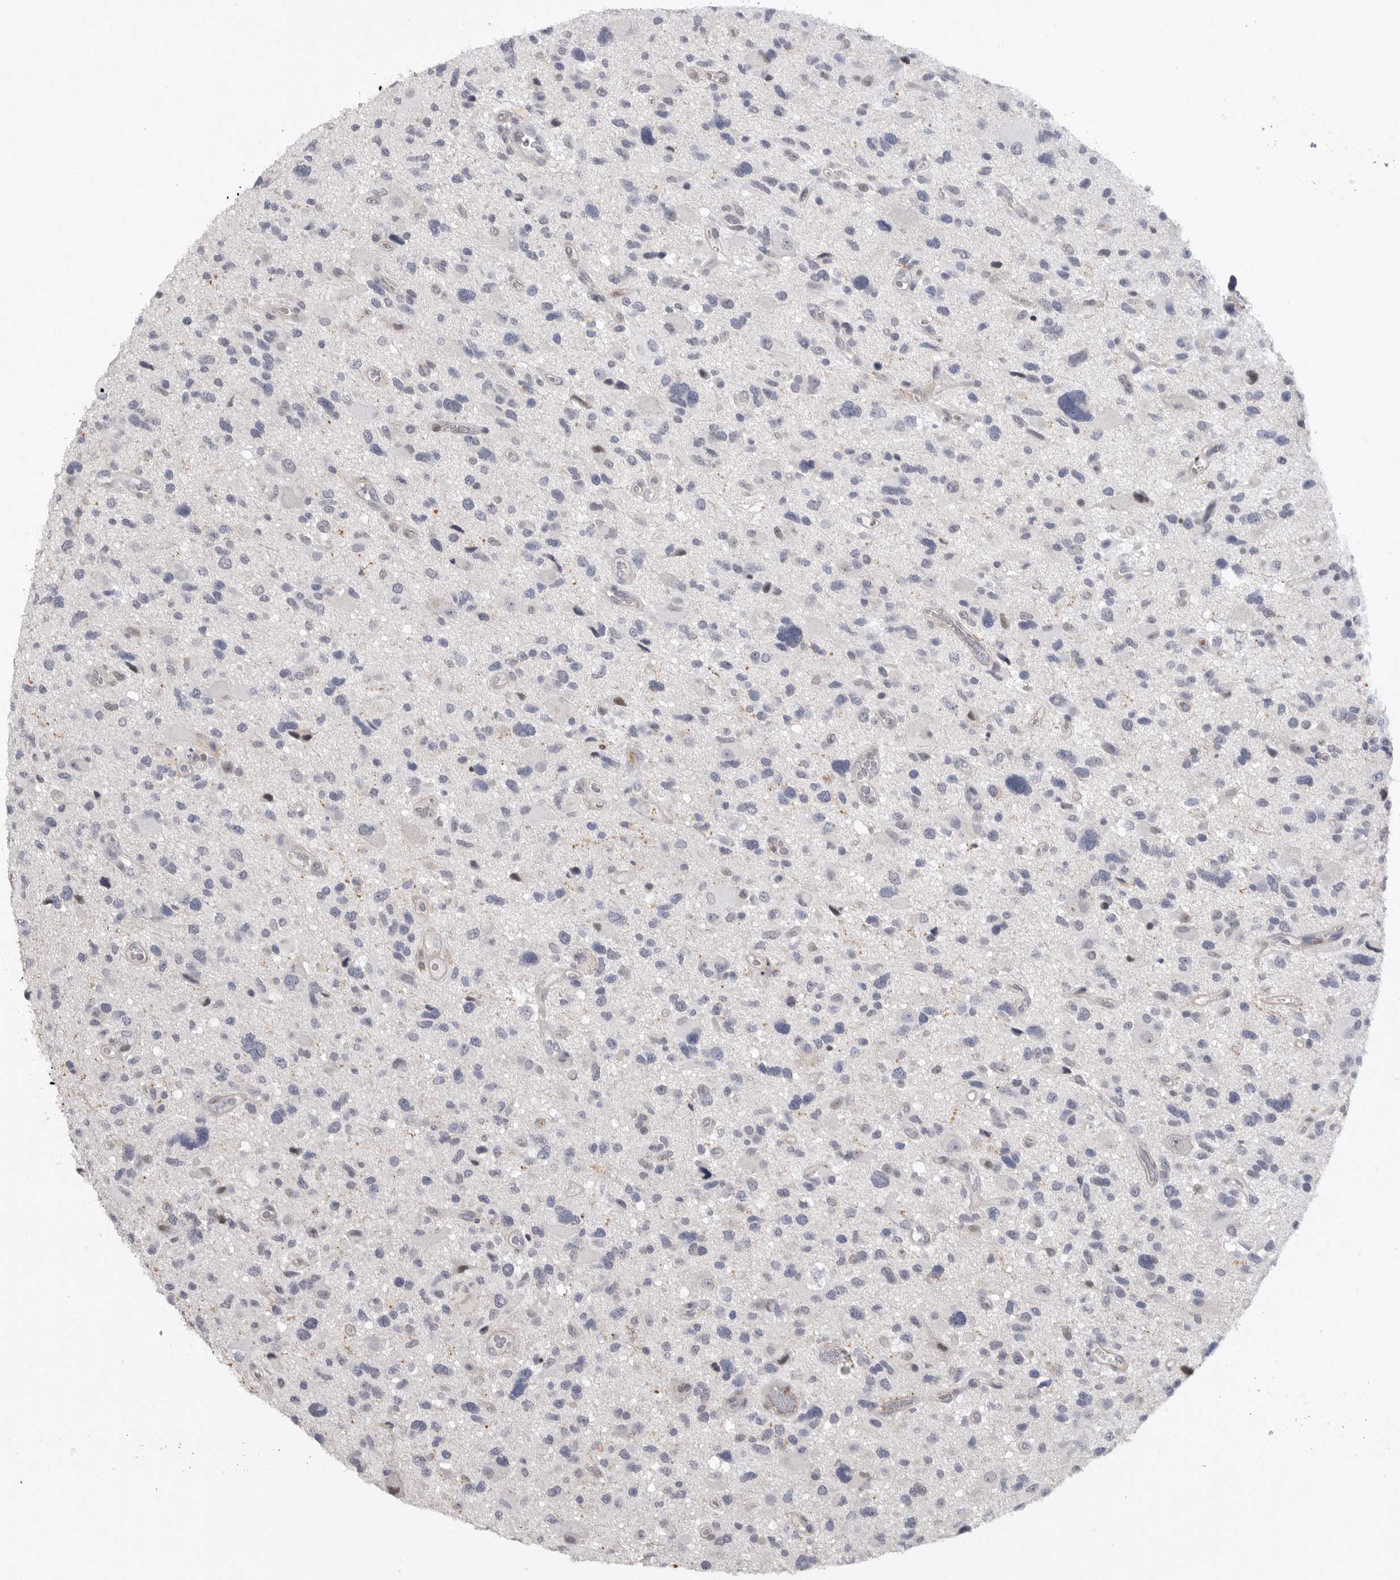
{"staining": {"intensity": "negative", "quantity": "none", "location": "none"}, "tissue": "glioma", "cell_type": "Tumor cells", "image_type": "cancer", "snomed": [{"axis": "morphology", "description": "Glioma, malignant, High grade"}, {"axis": "topography", "description": "Brain"}], "caption": "Immunohistochemical staining of malignant high-grade glioma reveals no significant positivity in tumor cells.", "gene": "FBXO43", "patient": {"sex": "male", "age": 33}}